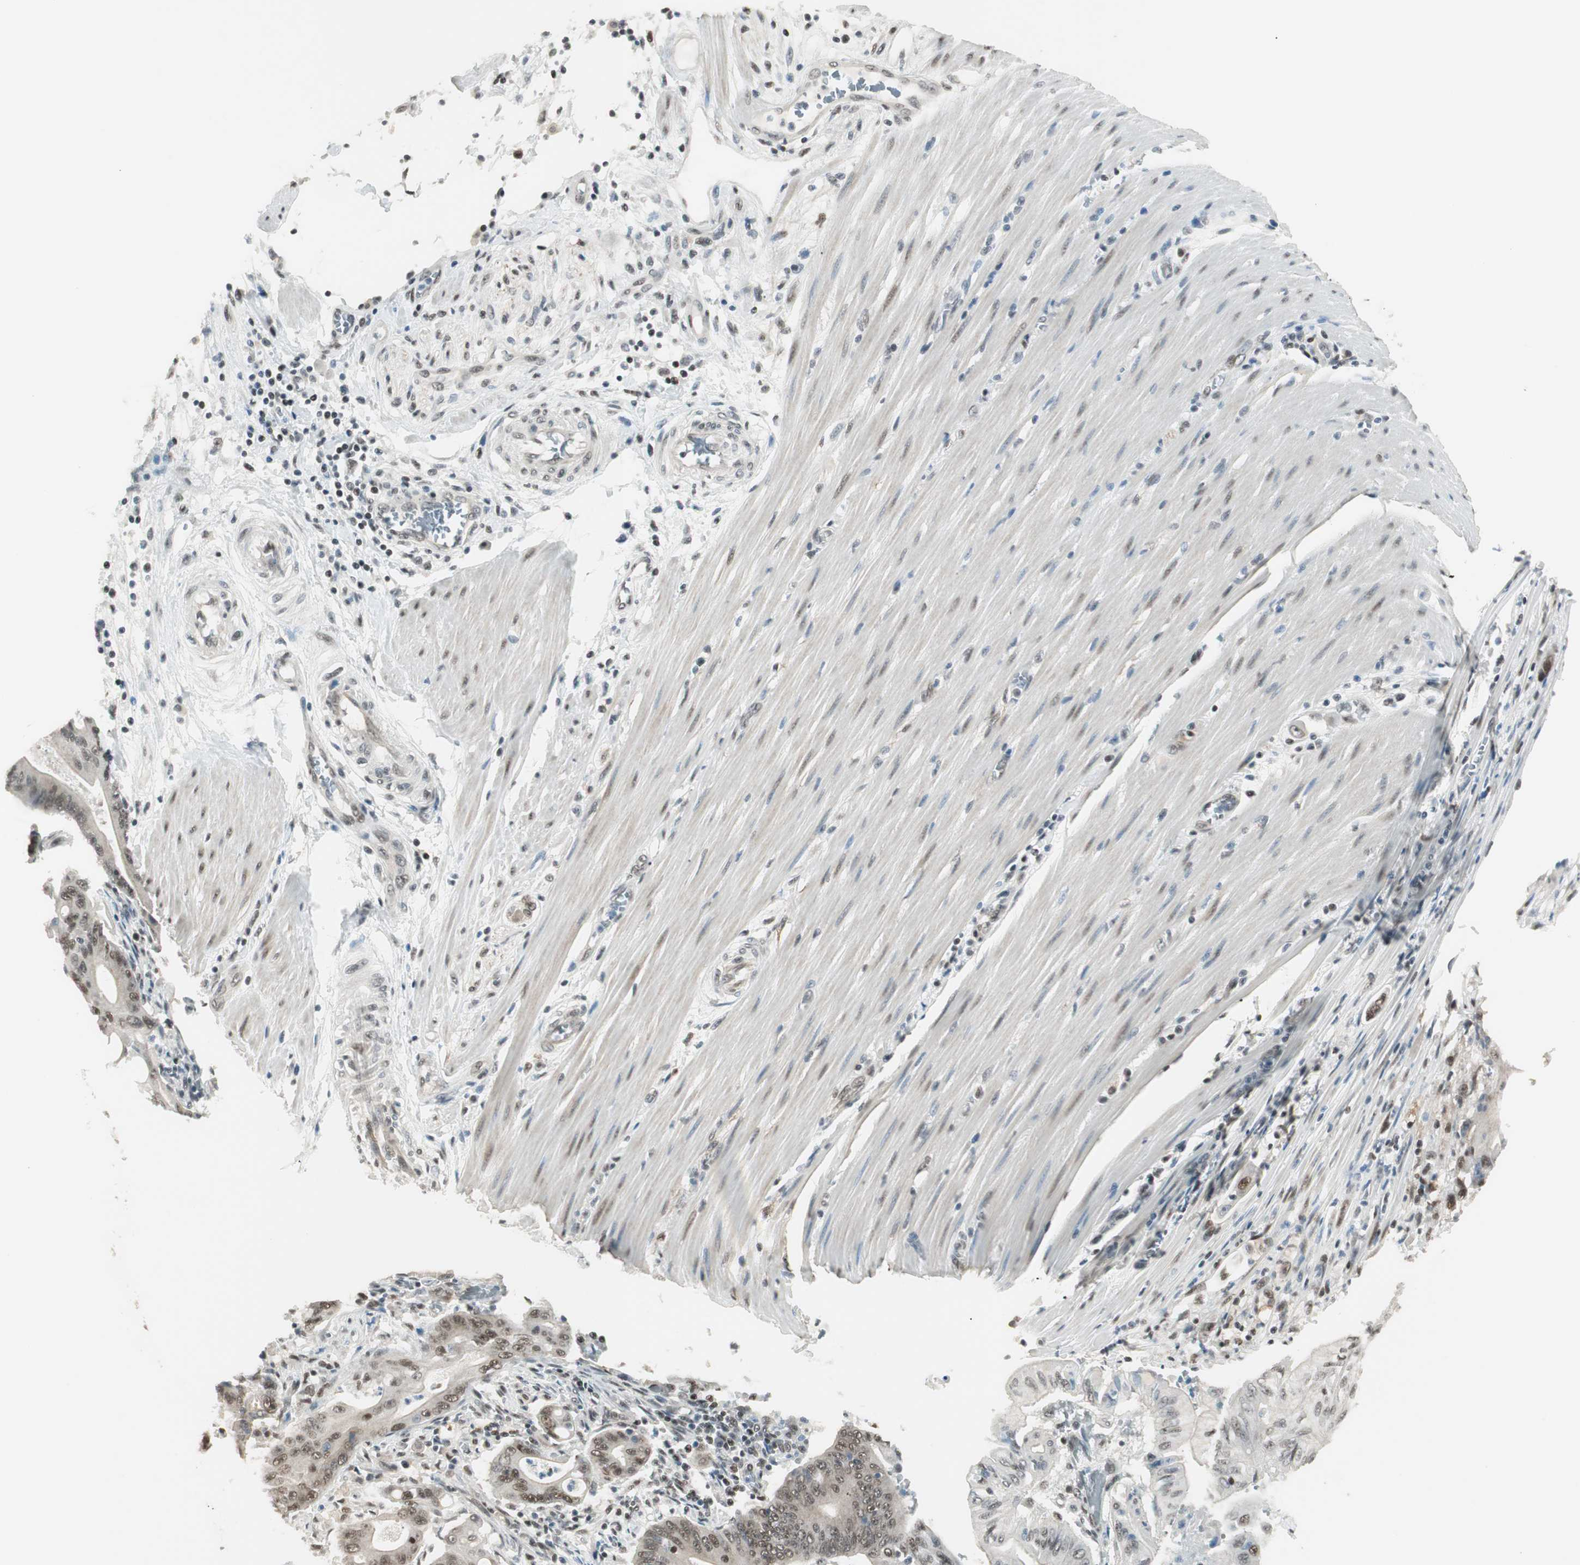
{"staining": {"intensity": "moderate", "quantity": ">75%", "location": "nuclear"}, "tissue": "pancreatic cancer", "cell_type": "Tumor cells", "image_type": "cancer", "snomed": [{"axis": "morphology", "description": "Normal tissue, NOS"}, {"axis": "topography", "description": "Lymph node"}], "caption": "Moderate nuclear positivity is identified in approximately >75% of tumor cells in pancreatic cancer. (Brightfield microscopy of DAB IHC at high magnification).", "gene": "ZBTB17", "patient": {"sex": "male", "age": 62}}